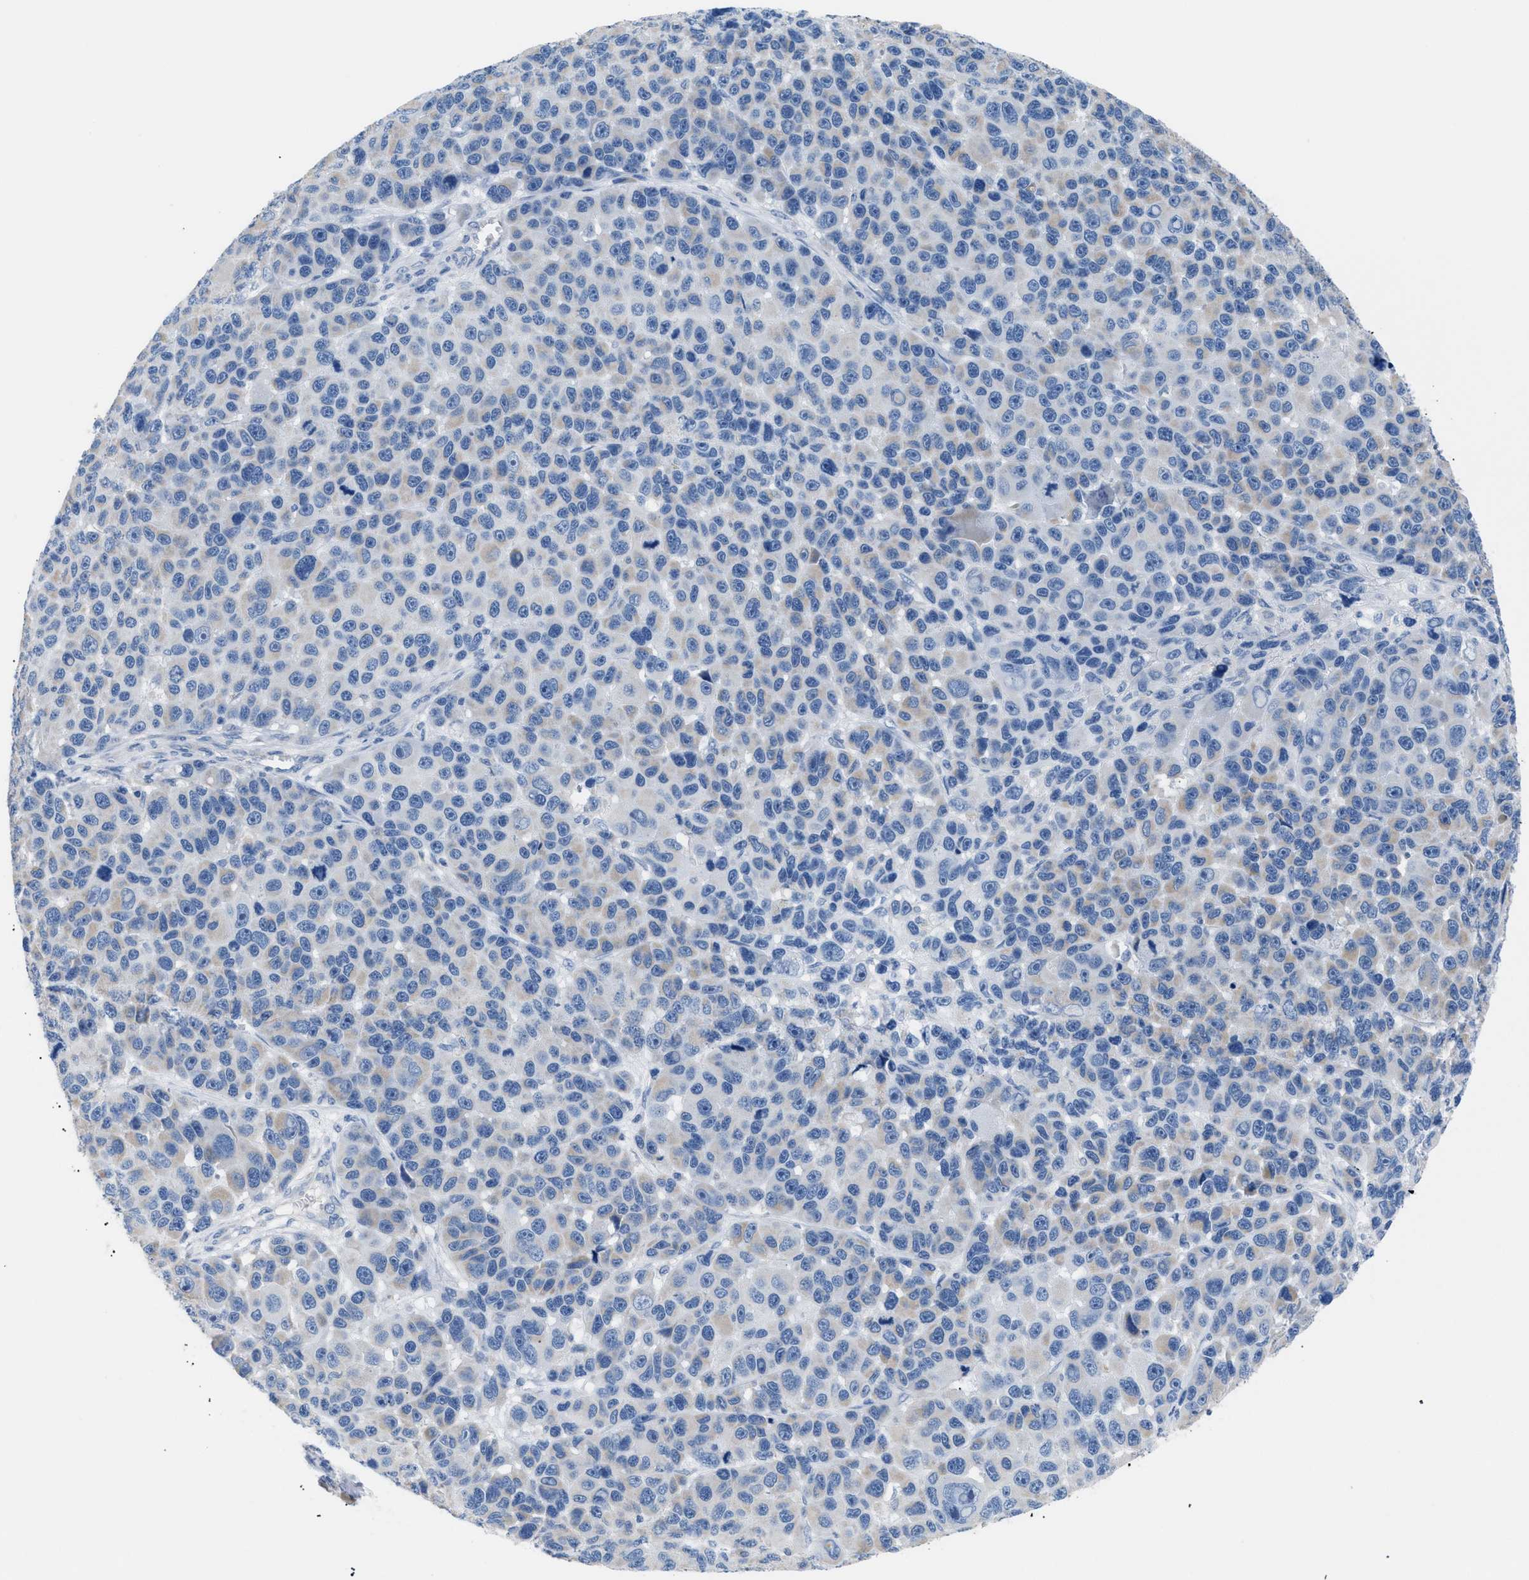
{"staining": {"intensity": "weak", "quantity": "<25%", "location": "cytoplasmic/membranous"}, "tissue": "melanoma", "cell_type": "Tumor cells", "image_type": "cancer", "snomed": [{"axis": "morphology", "description": "Malignant melanoma, NOS"}, {"axis": "topography", "description": "Skin"}], "caption": "Immunohistochemistry of melanoma demonstrates no positivity in tumor cells.", "gene": "ILDR1", "patient": {"sex": "male", "age": 53}}